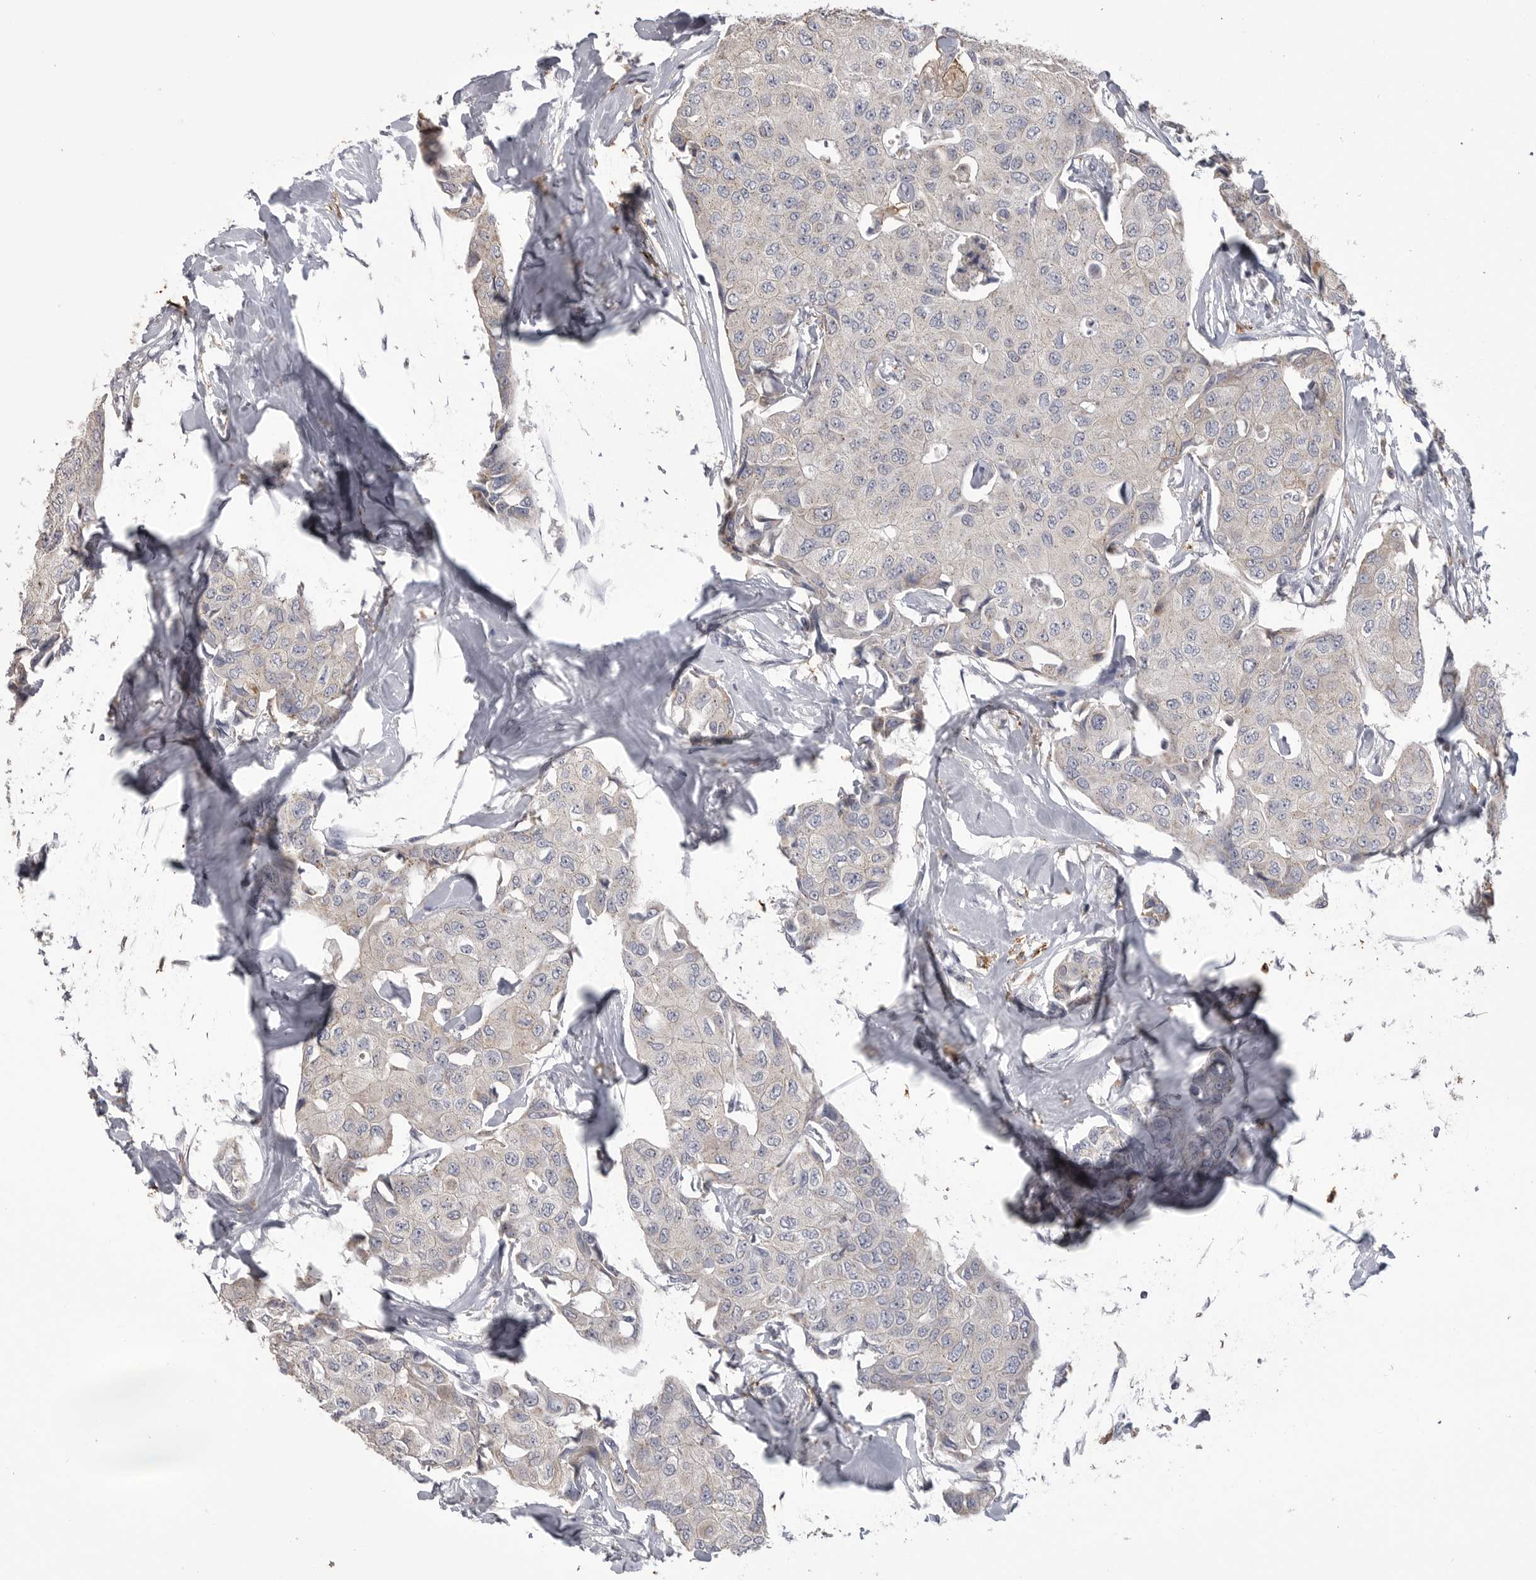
{"staining": {"intensity": "negative", "quantity": "none", "location": "none"}, "tissue": "breast cancer", "cell_type": "Tumor cells", "image_type": "cancer", "snomed": [{"axis": "morphology", "description": "Duct carcinoma"}, {"axis": "topography", "description": "Breast"}], "caption": "This histopathology image is of invasive ductal carcinoma (breast) stained with immunohistochemistry to label a protein in brown with the nuclei are counter-stained blue. There is no positivity in tumor cells.", "gene": "CMTM6", "patient": {"sex": "female", "age": 80}}